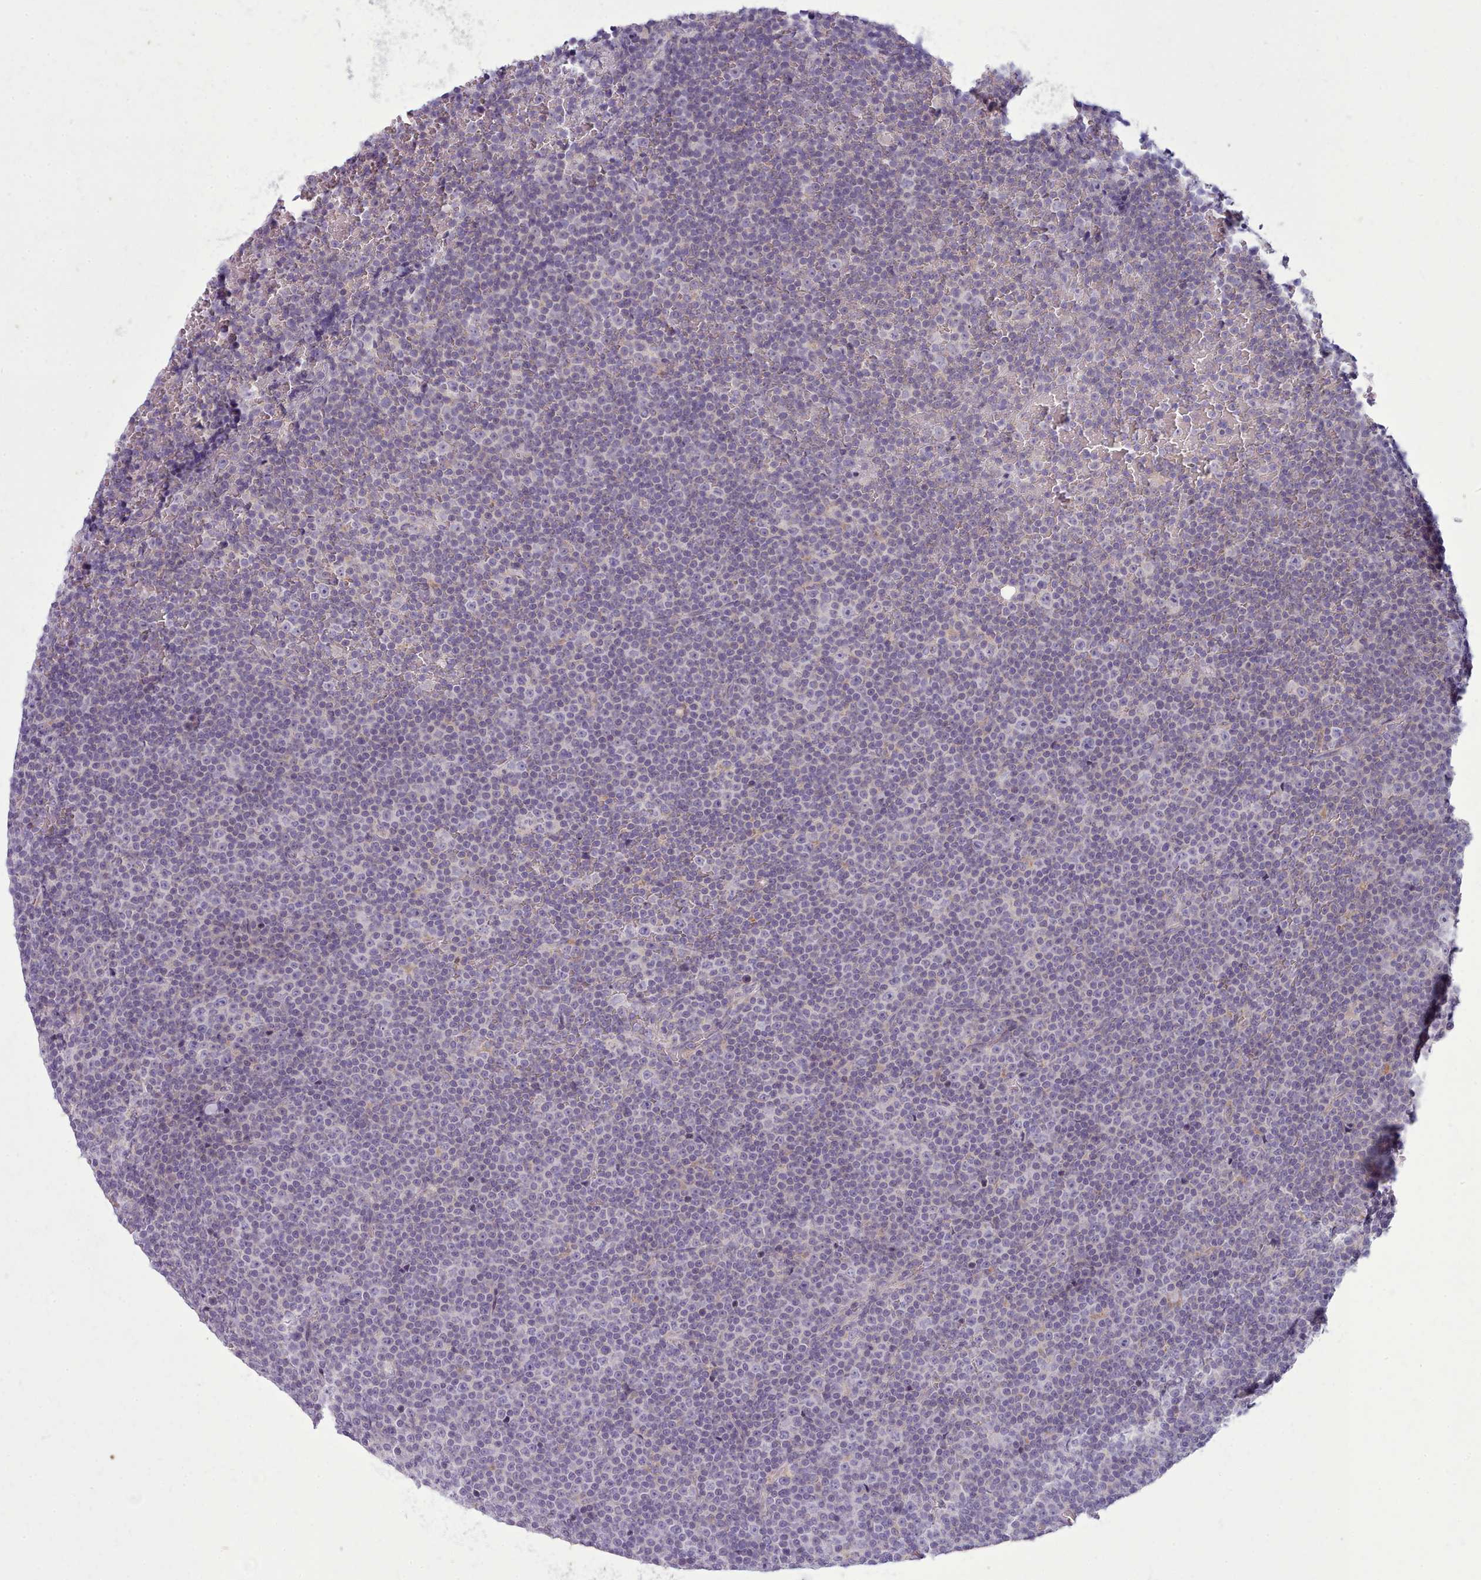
{"staining": {"intensity": "negative", "quantity": "none", "location": "none"}, "tissue": "lymphoma", "cell_type": "Tumor cells", "image_type": "cancer", "snomed": [{"axis": "morphology", "description": "Malignant lymphoma, non-Hodgkin's type, Low grade"}, {"axis": "topography", "description": "Lymph node"}], "caption": "An immunohistochemistry photomicrograph of malignant lymphoma, non-Hodgkin's type (low-grade) is shown. There is no staining in tumor cells of malignant lymphoma, non-Hodgkin's type (low-grade).", "gene": "MYRFL", "patient": {"sex": "female", "age": 67}}